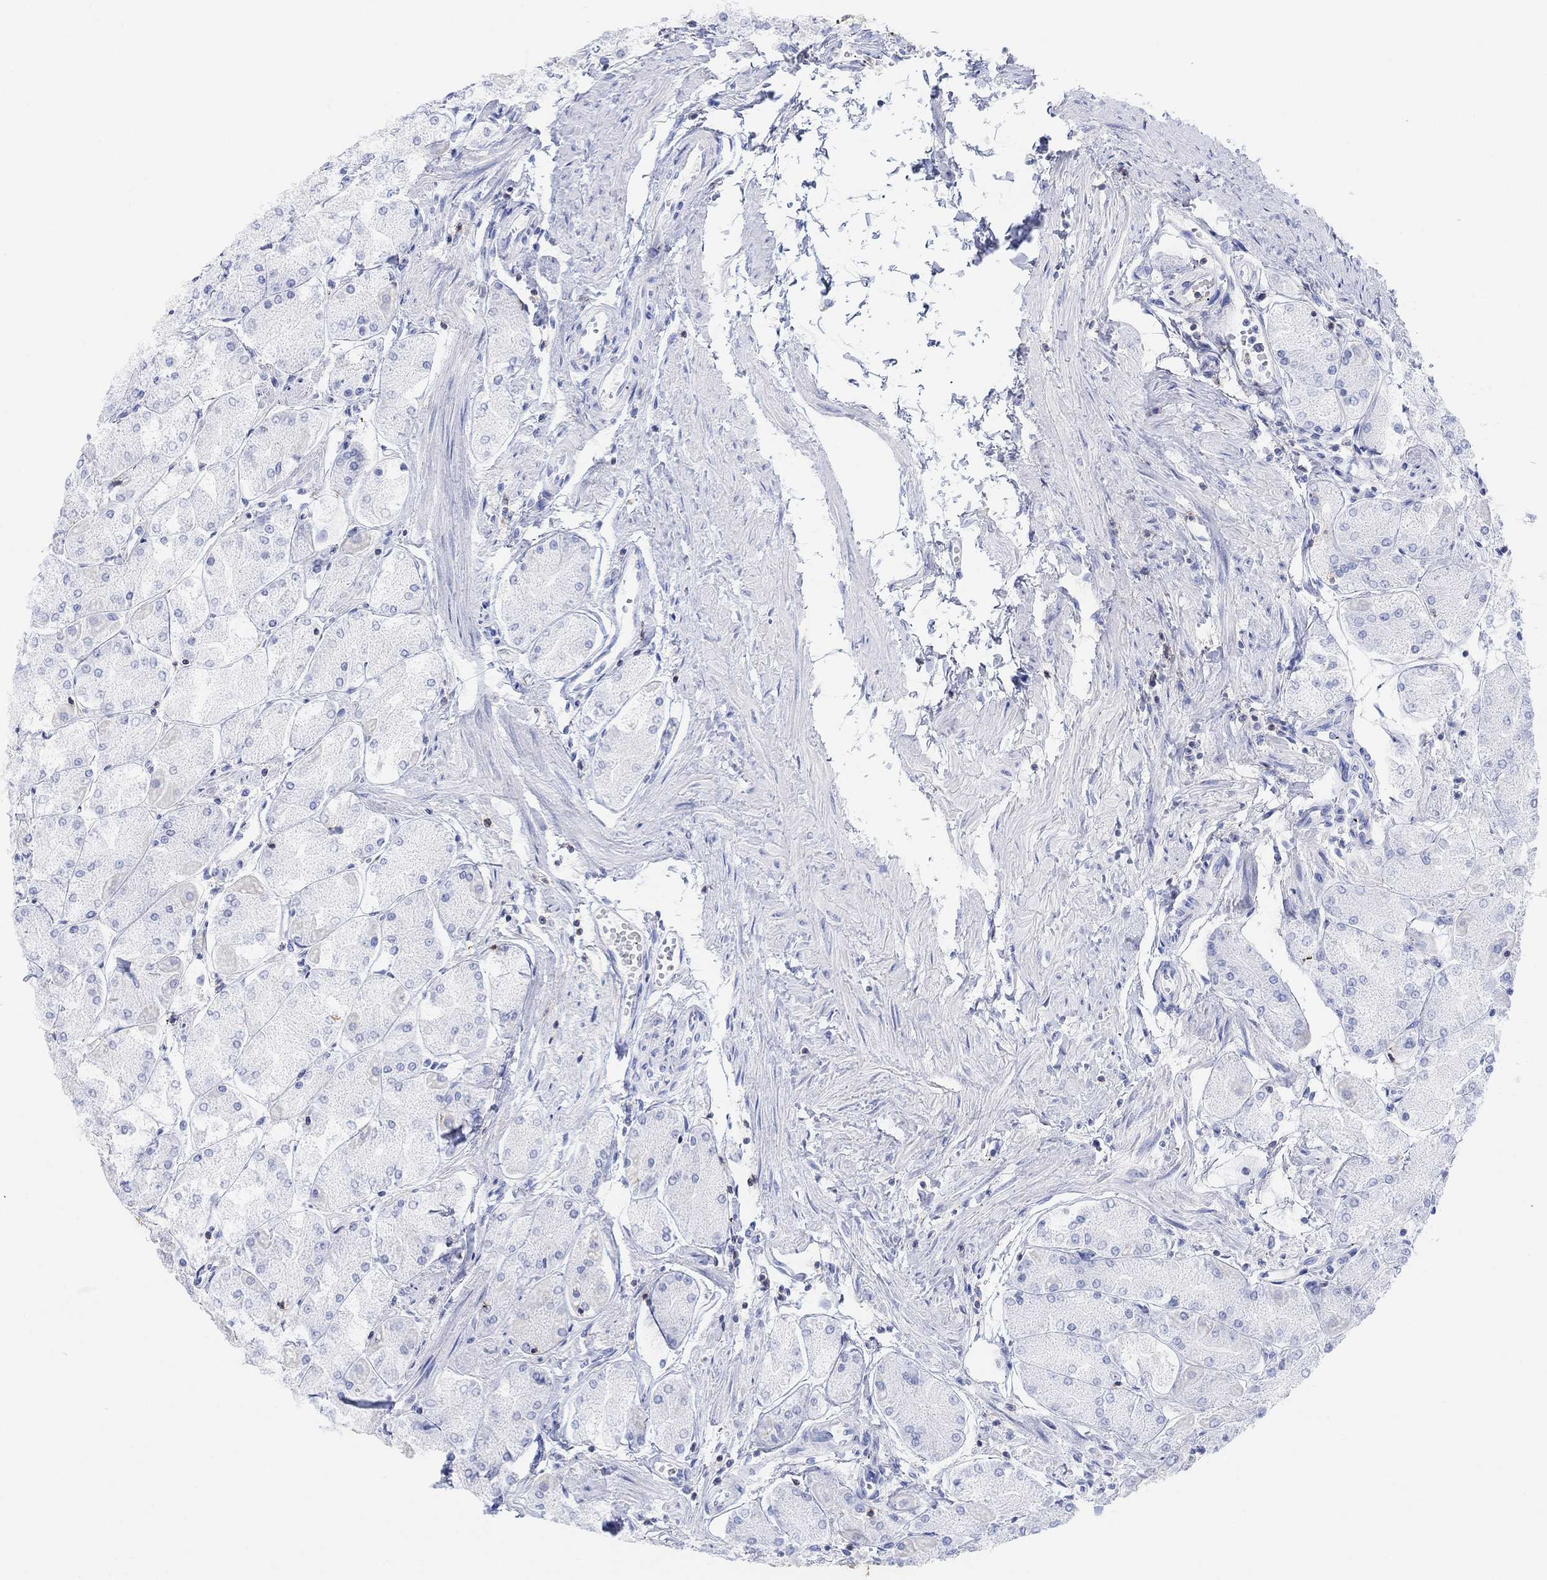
{"staining": {"intensity": "strong", "quantity": "<25%", "location": "cytoplasmic/membranous"}, "tissue": "stomach", "cell_type": "Glandular cells", "image_type": "normal", "snomed": [{"axis": "morphology", "description": "Normal tissue, NOS"}, {"axis": "topography", "description": "Stomach, upper"}], "caption": "Approximately <25% of glandular cells in unremarkable stomach reveal strong cytoplasmic/membranous protein positivity as visualized by brown immunohistochemical staining.", "gene": "GPR65", "patient": {"sex": "male", "age": 60}}